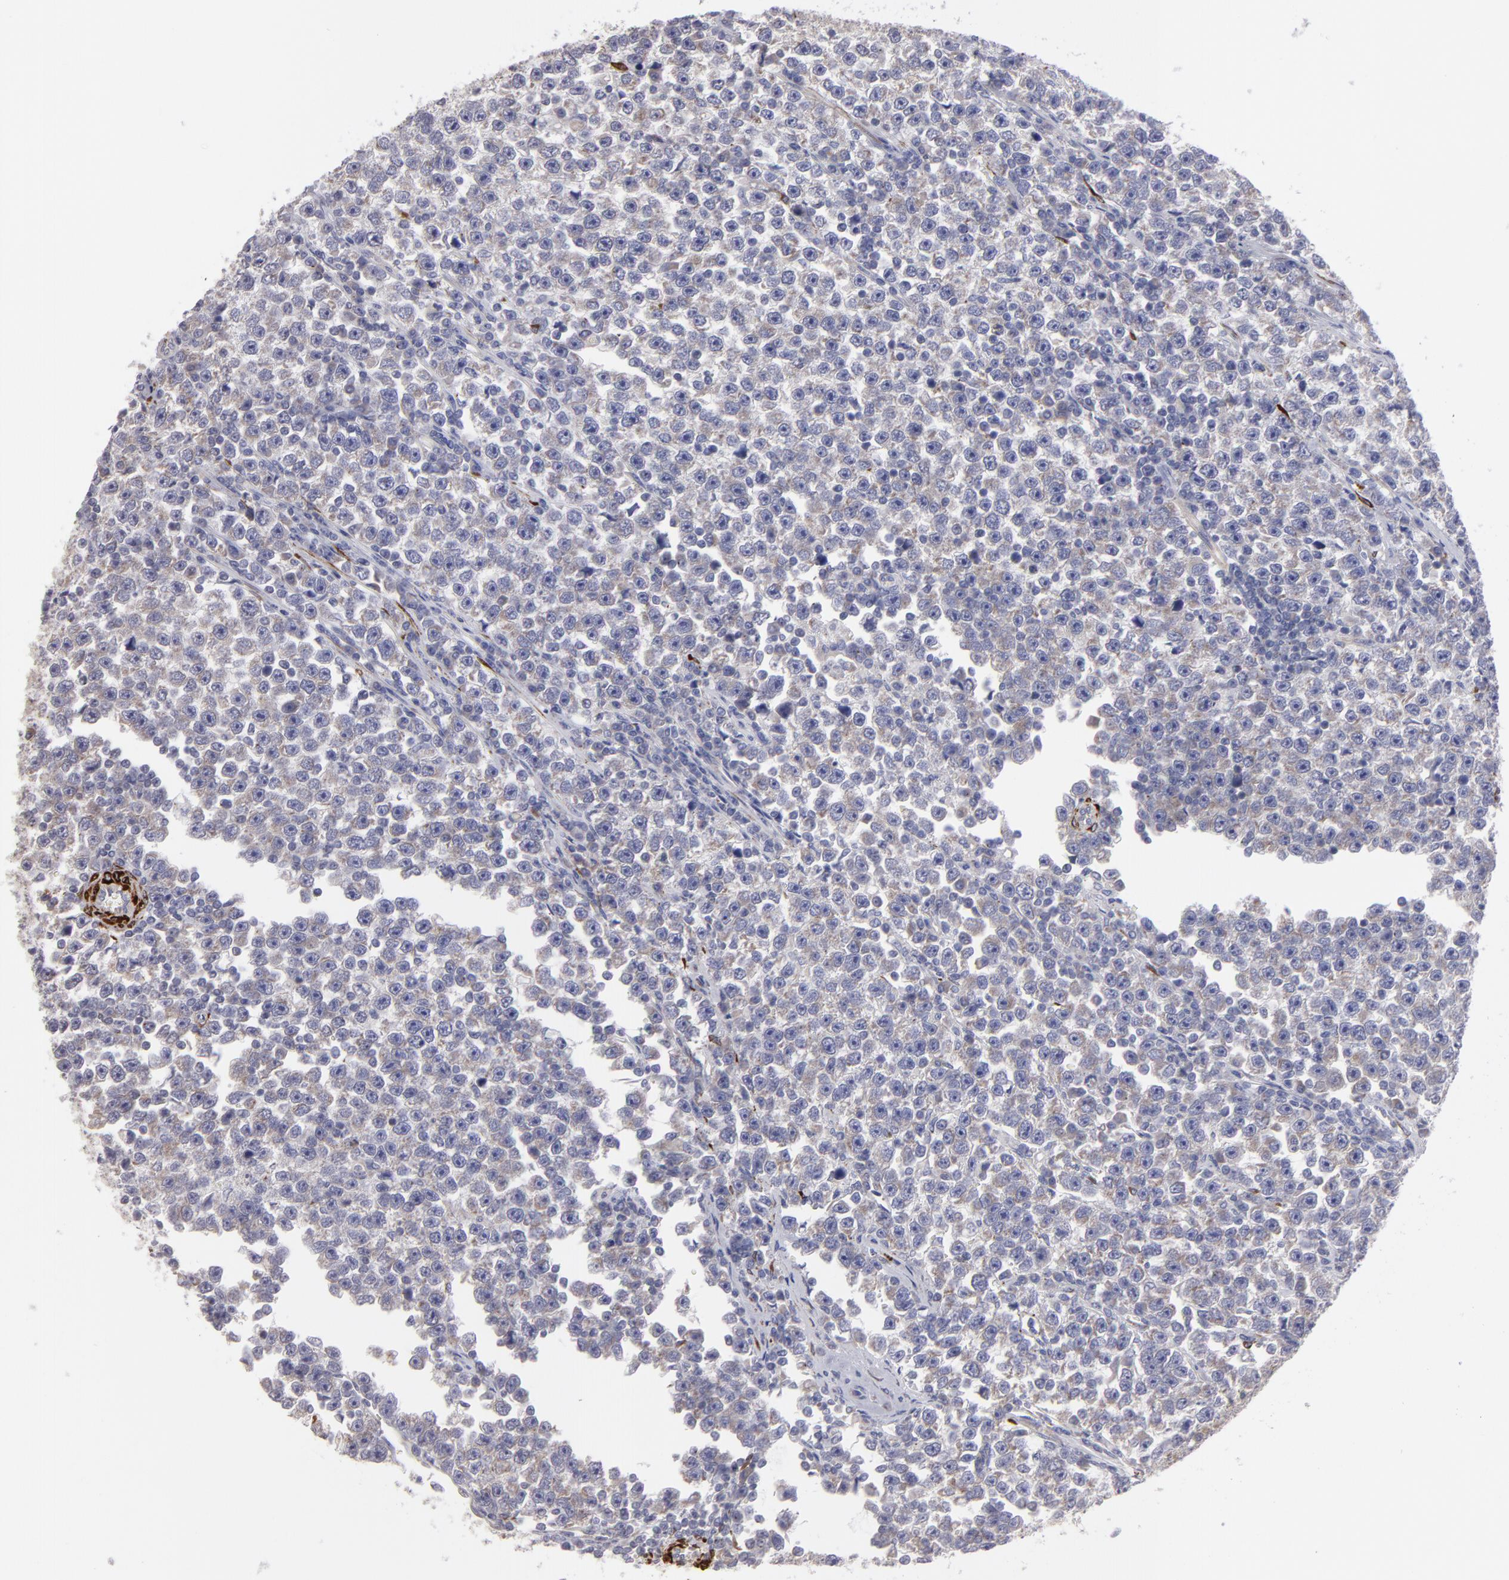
{"staining": {"intensity": "weak", "quantity": ">75%", "location": "cytoplasmic/membranous"}, "tissue": "testis cancer", "cell_type": "Tumor cells", "image_type": "cancer", "snomed": [{"axis": "morphology", "description": "Seminoma, NOS"}, {"axis": "topography", "description": "Testis"}], "caption": "Brown immunohistochemical staining in testis seminoma reveals weak cytoplasmic/membranous staining in about >75% of tumor cells.", "gene": "SLMAP", "patient": {"sex": "male", "age": 43}}